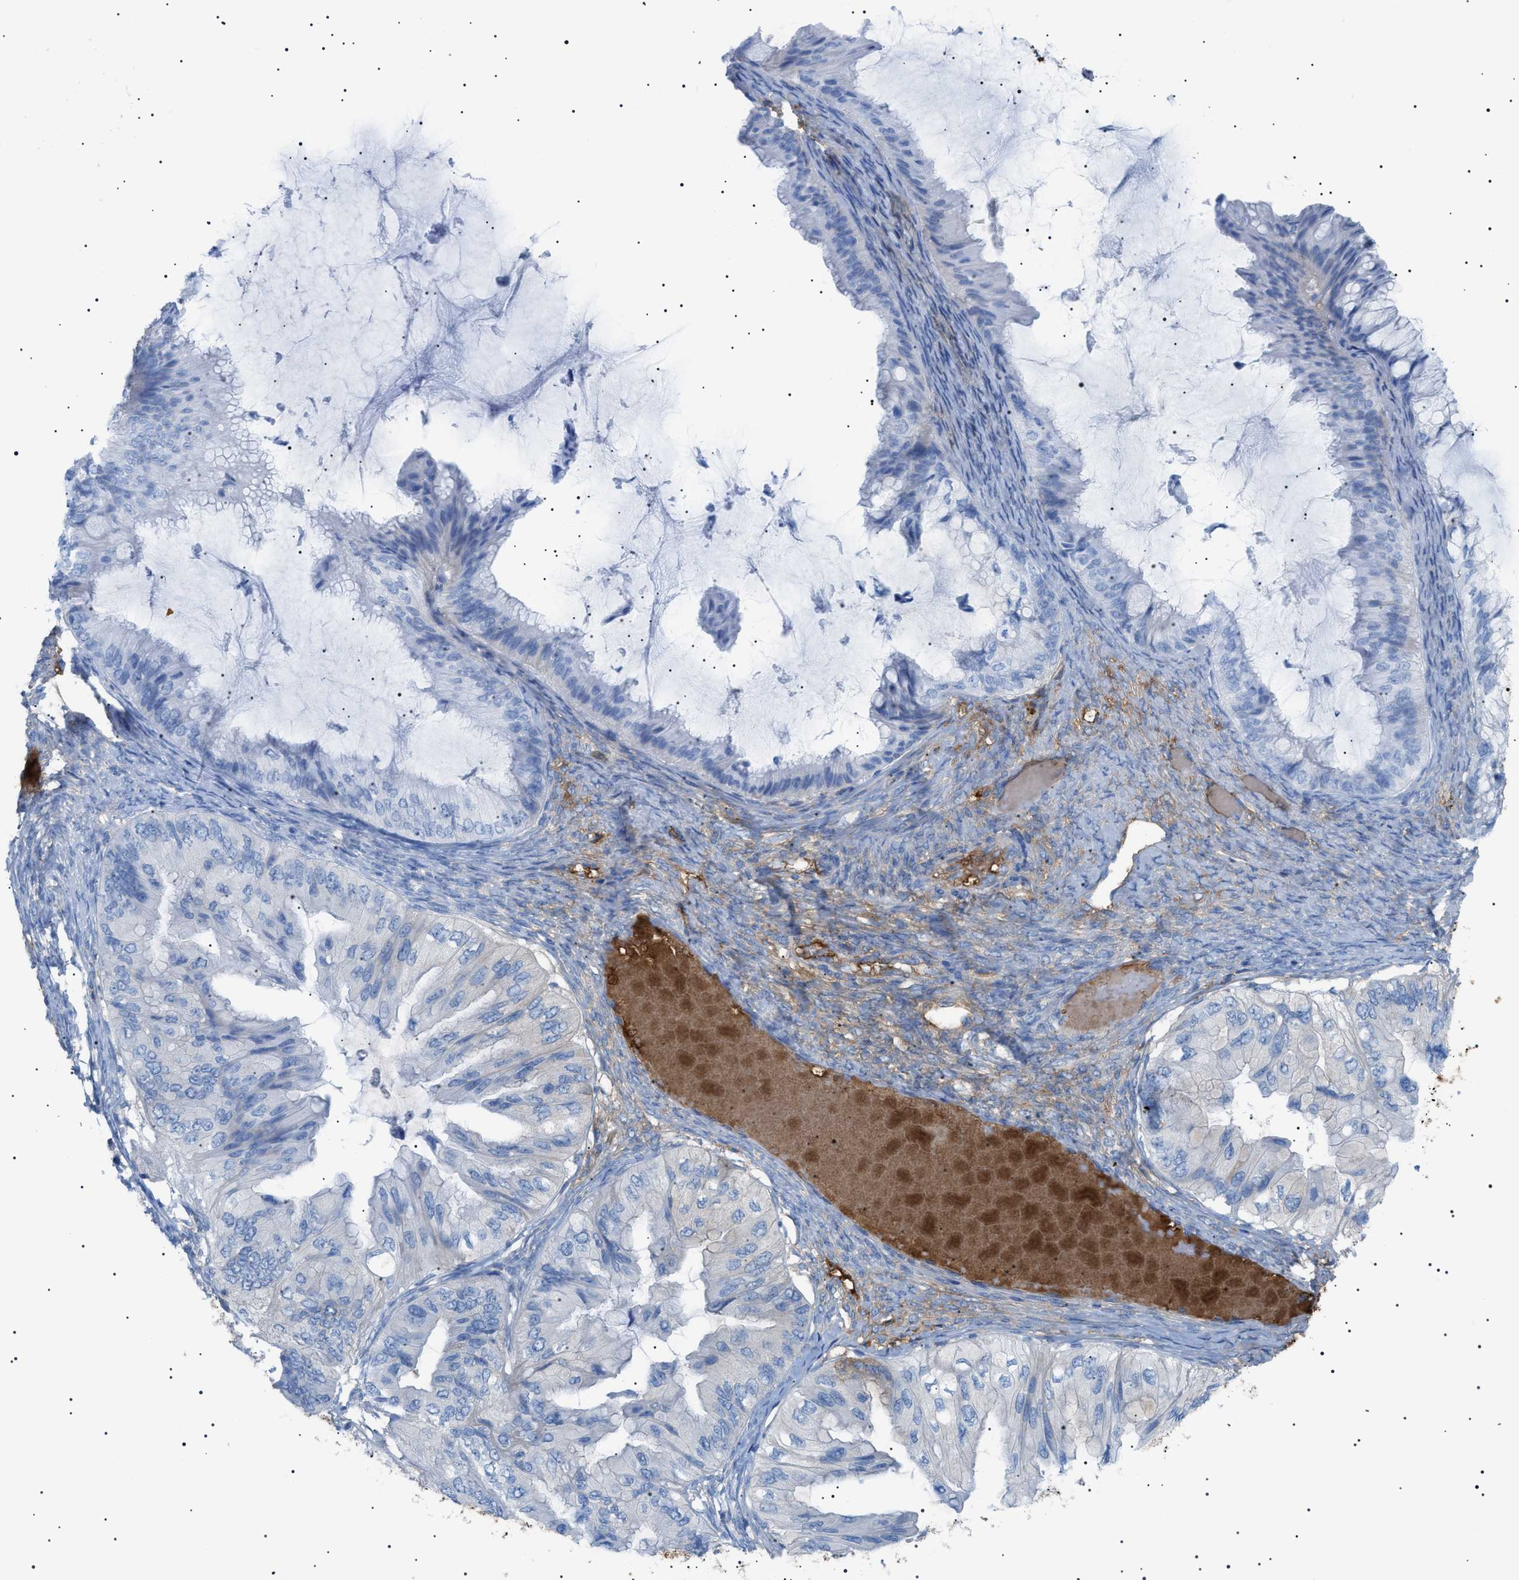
{"staining": {"intensity": "negative", "quantity": "none", "location": "none"}, "tissue": "ovarian cancer", "cell_type": "Tumor cells", "image_type": "cancer", "snomed": [{"axis": "morphology", "description": "Cystadenocarcinoma, mucinous, NOS"}, {"axis": "topography", "description": "Ovary"}], "caption": "Tumor cells show no significant expression in ovarian cancer.", "gene": "LPA", "patient": {"sex": "female", "age": 61}}